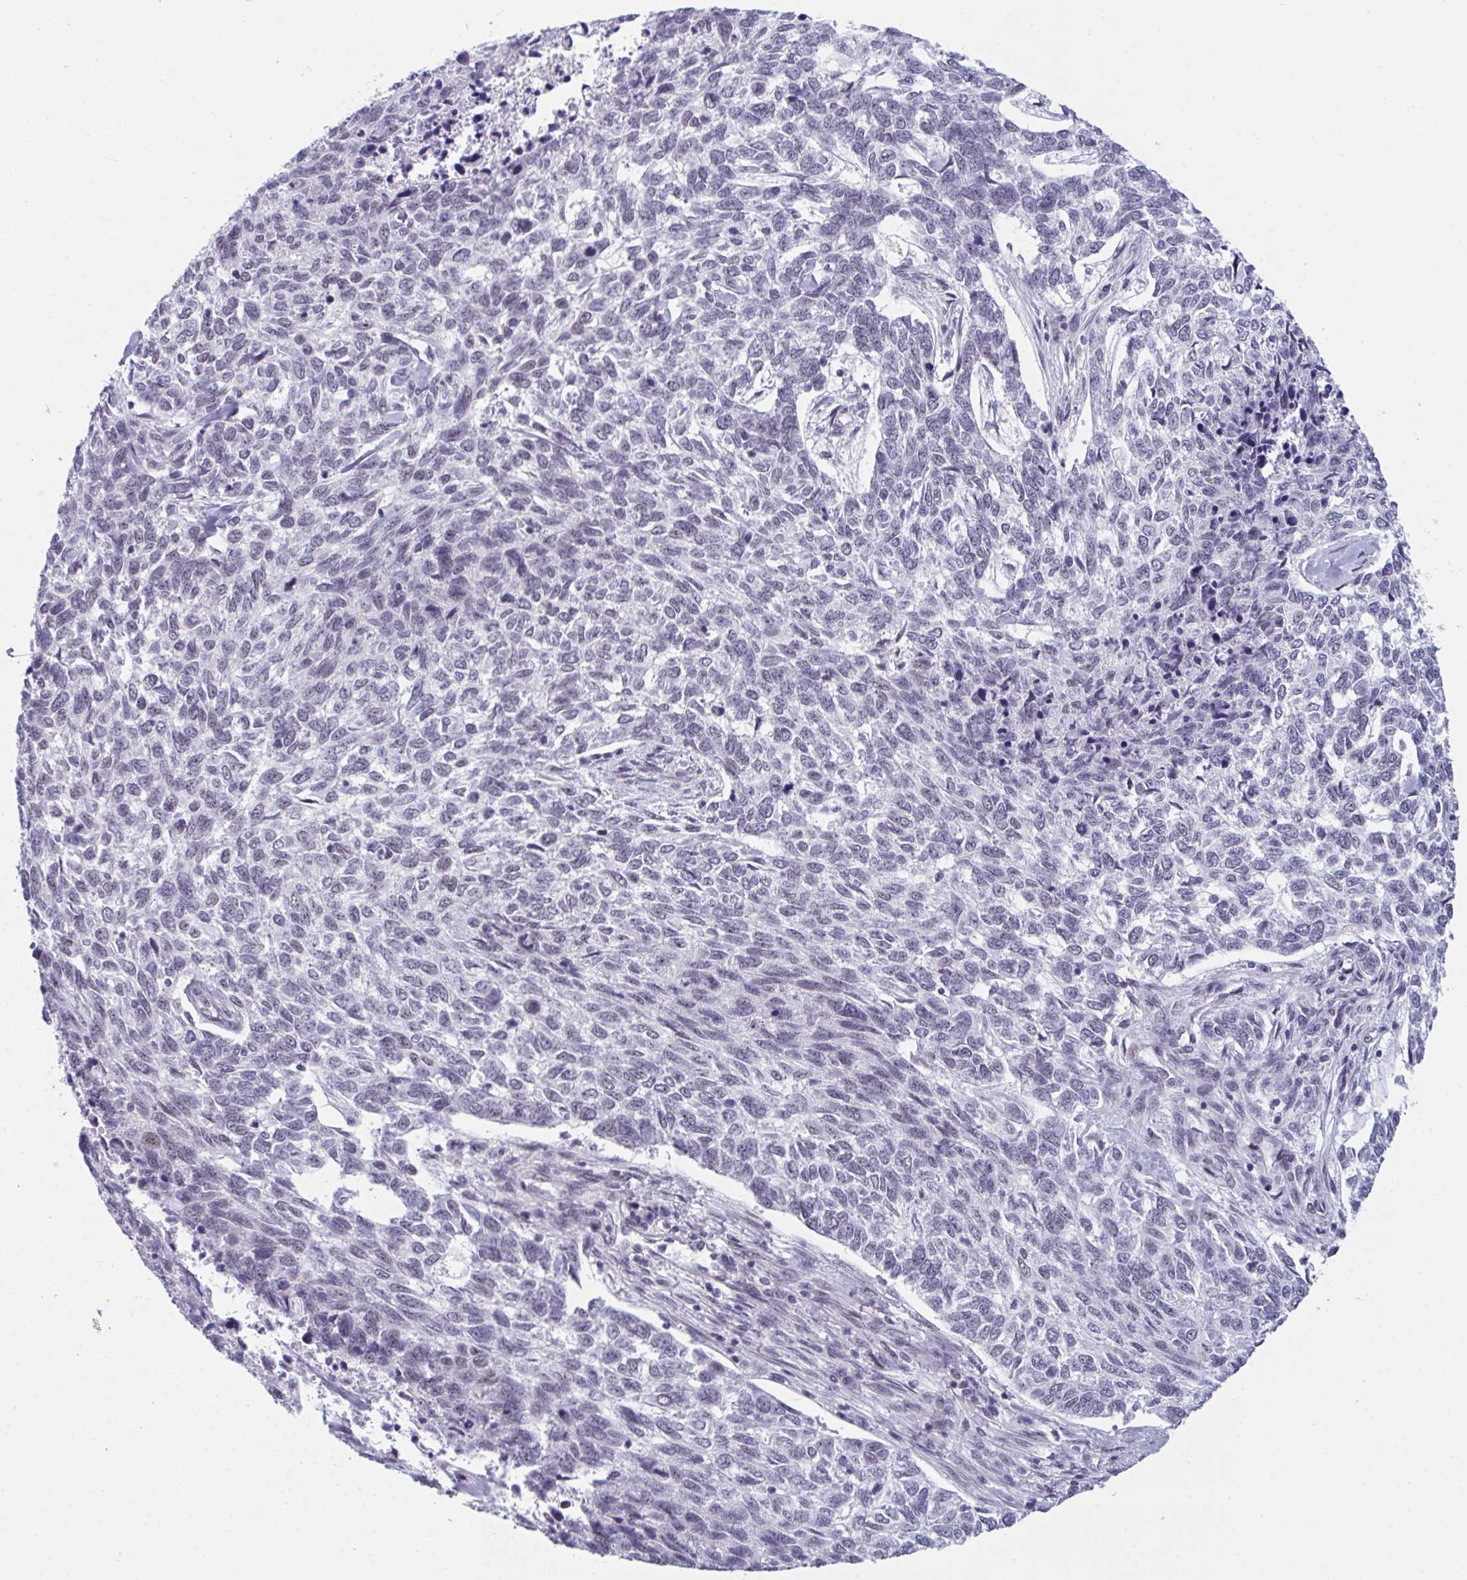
{"staining": {"intensity": "negative", "quantity": "none", "location": "none"}, "tissue": "skin cancer", "cell_type": "Tumor cells", "image_type": "cancer", "snomed": [{"axis": "morphology", "description": "Basal cell carcinoma"}, {"axis": "topography", "description": "Skin"}], "caption": "Tumor cells show no significant protein positivity in skin cancer. (DAB immunohistochemistry with hematoxylin counter stain).", "gene": "PRR14", "patient": {"sex": "female", "age": 65}}